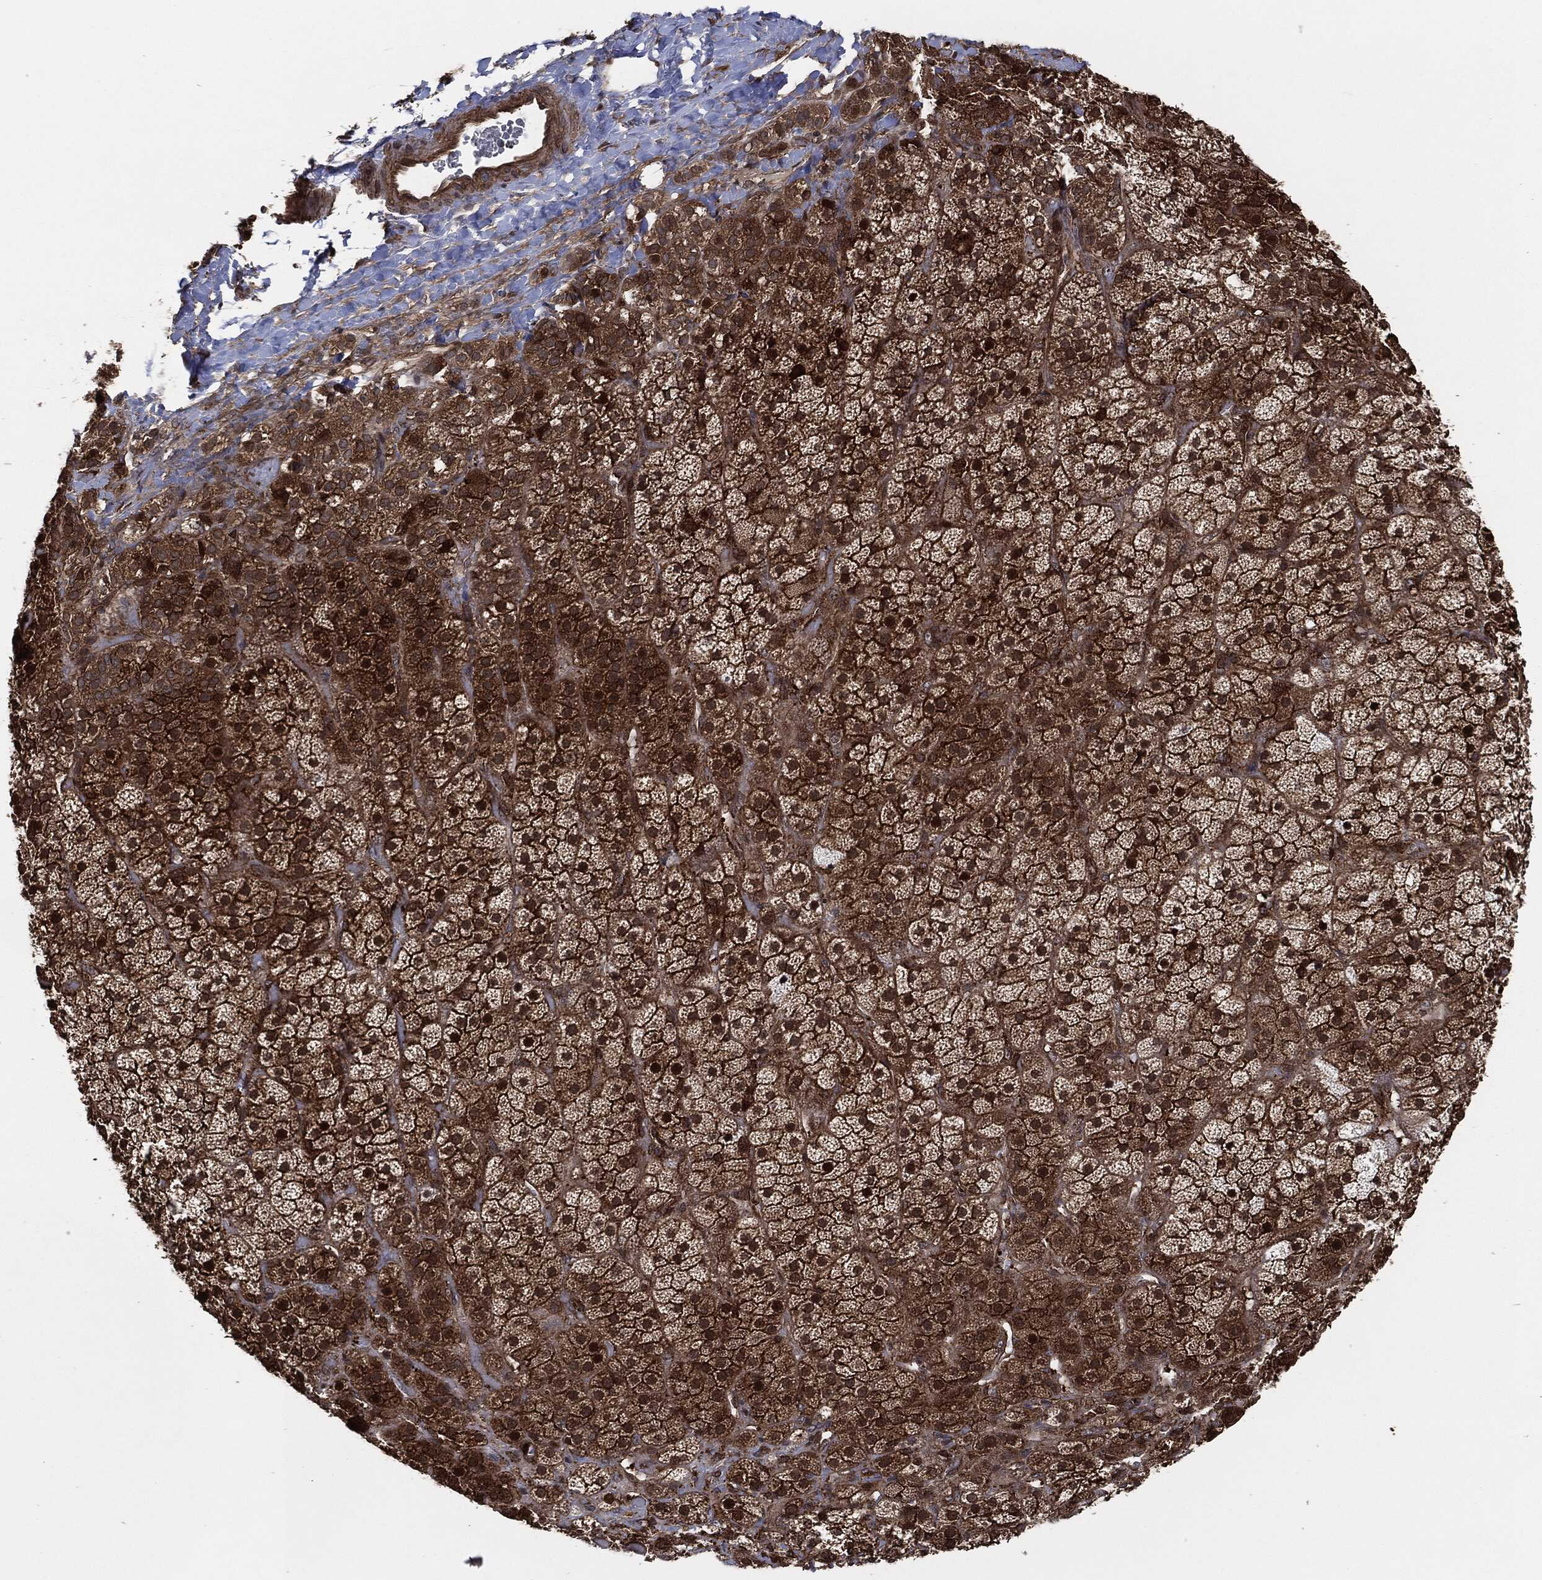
{"staining": {"intensity": "strong", "quantity": ">75%", "location": "cytoplasmic/membranous,nuclear"}, "tissue": "adrenal gland", "cell_type": "Glandular cells", "image_type": "normal", "snomed": [{"axis": "morphology", "description": "Normal tissue, NOS"}, {"axis": "topography", "description": "Adrenal gland"}], "caption": "Human adrenal gland stained for a protein (brown) displays strong cytoplasmic/membranous,nuclear positive positivity in about >75% of glandular cells.", "gene": "TPT1", "patient": {"sex": "male", "age": 57}}